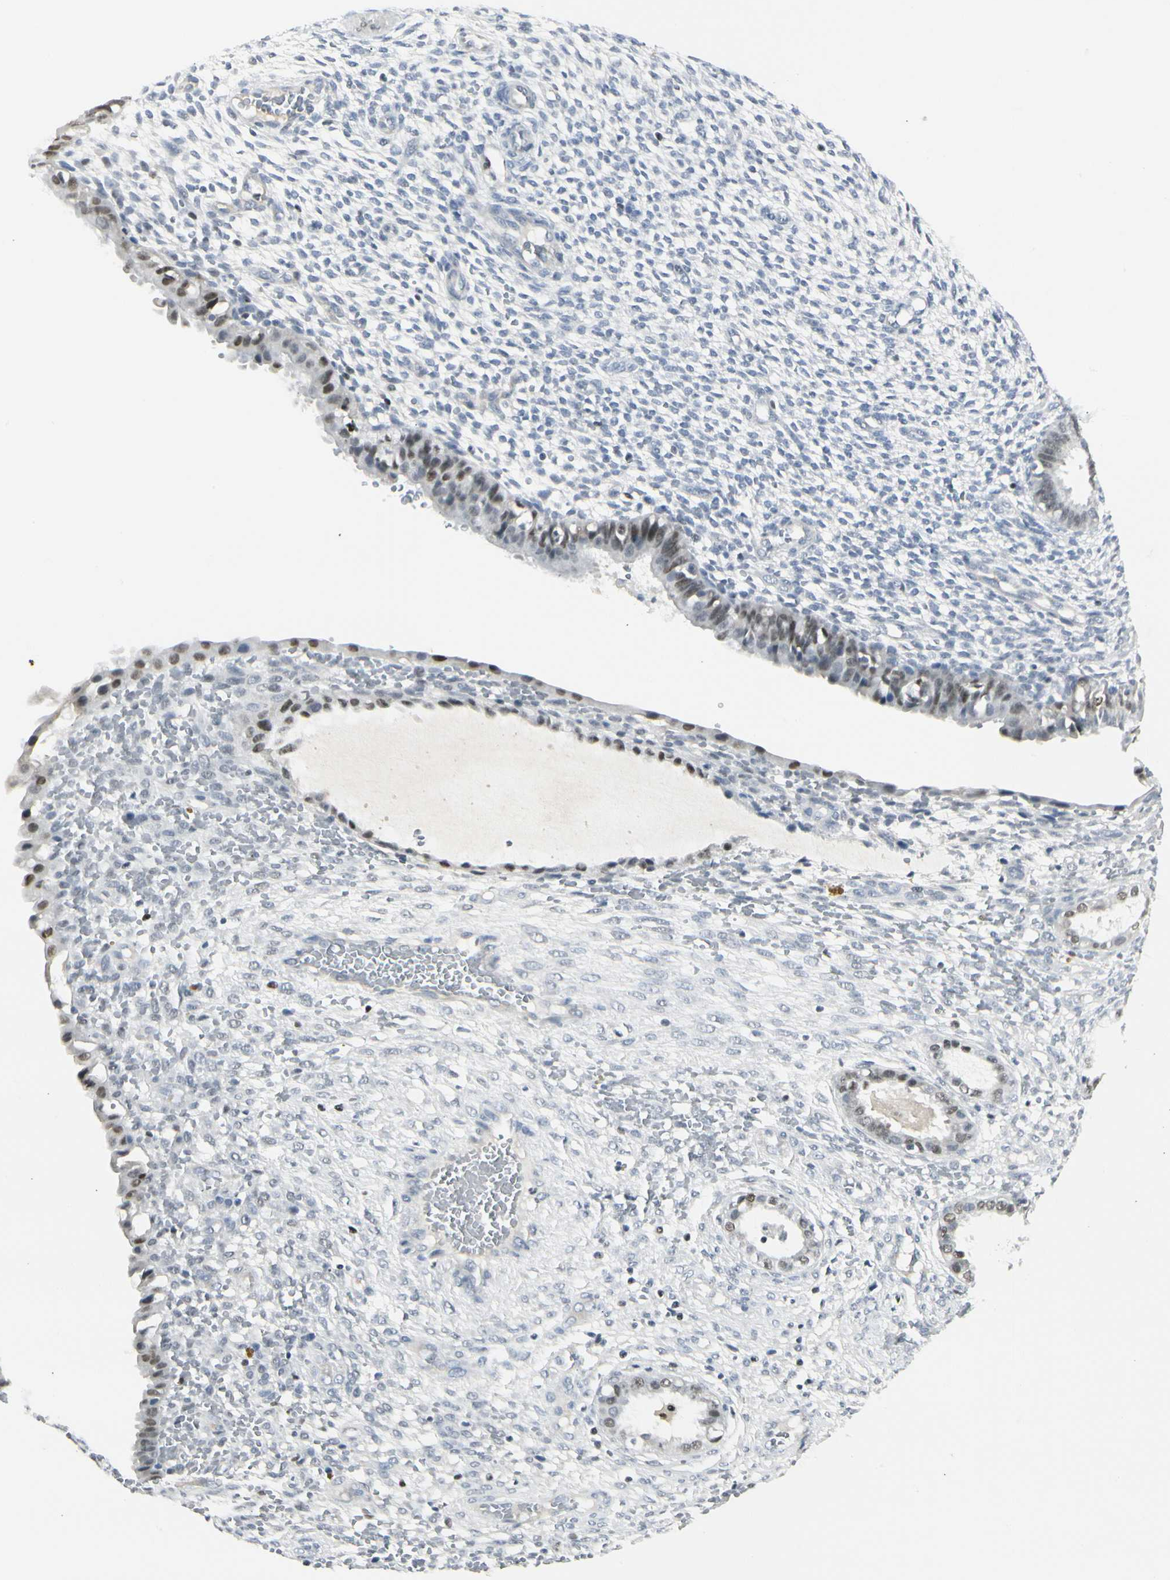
{"staining": {"intensity": "negative", "quantity": "none", "location": "none"}, "tissue": "endometrium", "cell_type": "Cells in endometrial stroma", "image_type": "normal", "snomed": [{"axis": "morphology", "description": "Normal tissue, NOS"}, {"axis": "topography", "description": "Endometrium"}], "caption": "Immunohistochemical staining of unremarkable endometrium displays no significant positivity in cells in endometrial stroma.", "gene": "ZBTB7B", "patient": {"sex": "female", "age": 61}}